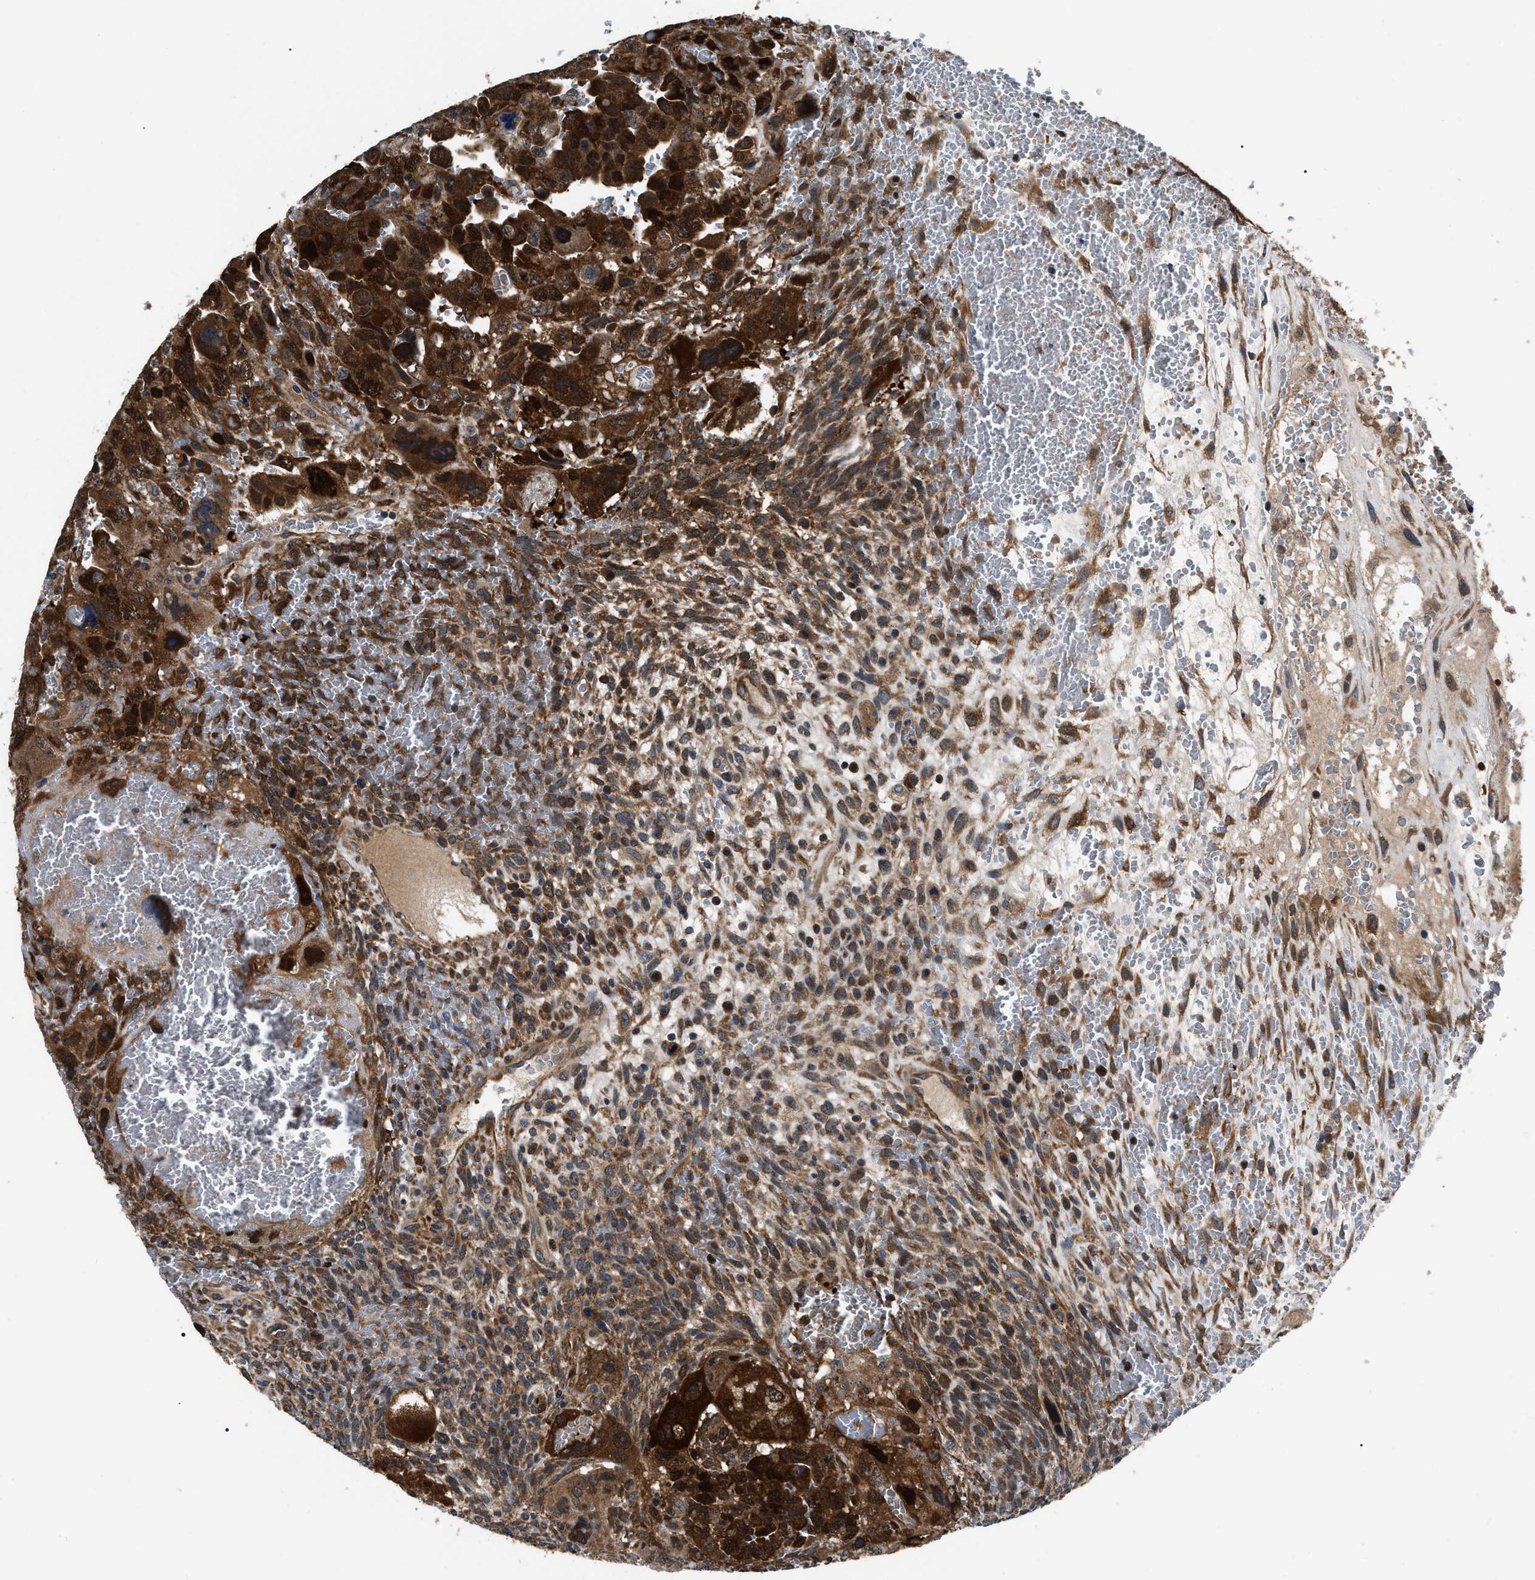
{"staining": {"intensity": "strong", "quantity": ">75%", "location": "cytoplasmic/membranous,nuclear"}, "tissue": "testis cancer", "cell_type": "Tumor cells", "image_type": "cancer", "snomed": [{"axis": "morphology", "description": "Carcinoma, Embryonal, NOS"}, {"axis": "topography", "description": "Testis"}], "caption": "Human testis embryonal carcinoma stained with a brown dye exhibits strong cytoplasmic/membranous and nuclear positive positivity in approximately >75% of tumor cells.", "gene": "GET4", "patient": {"sex": "male", "age": 28}}